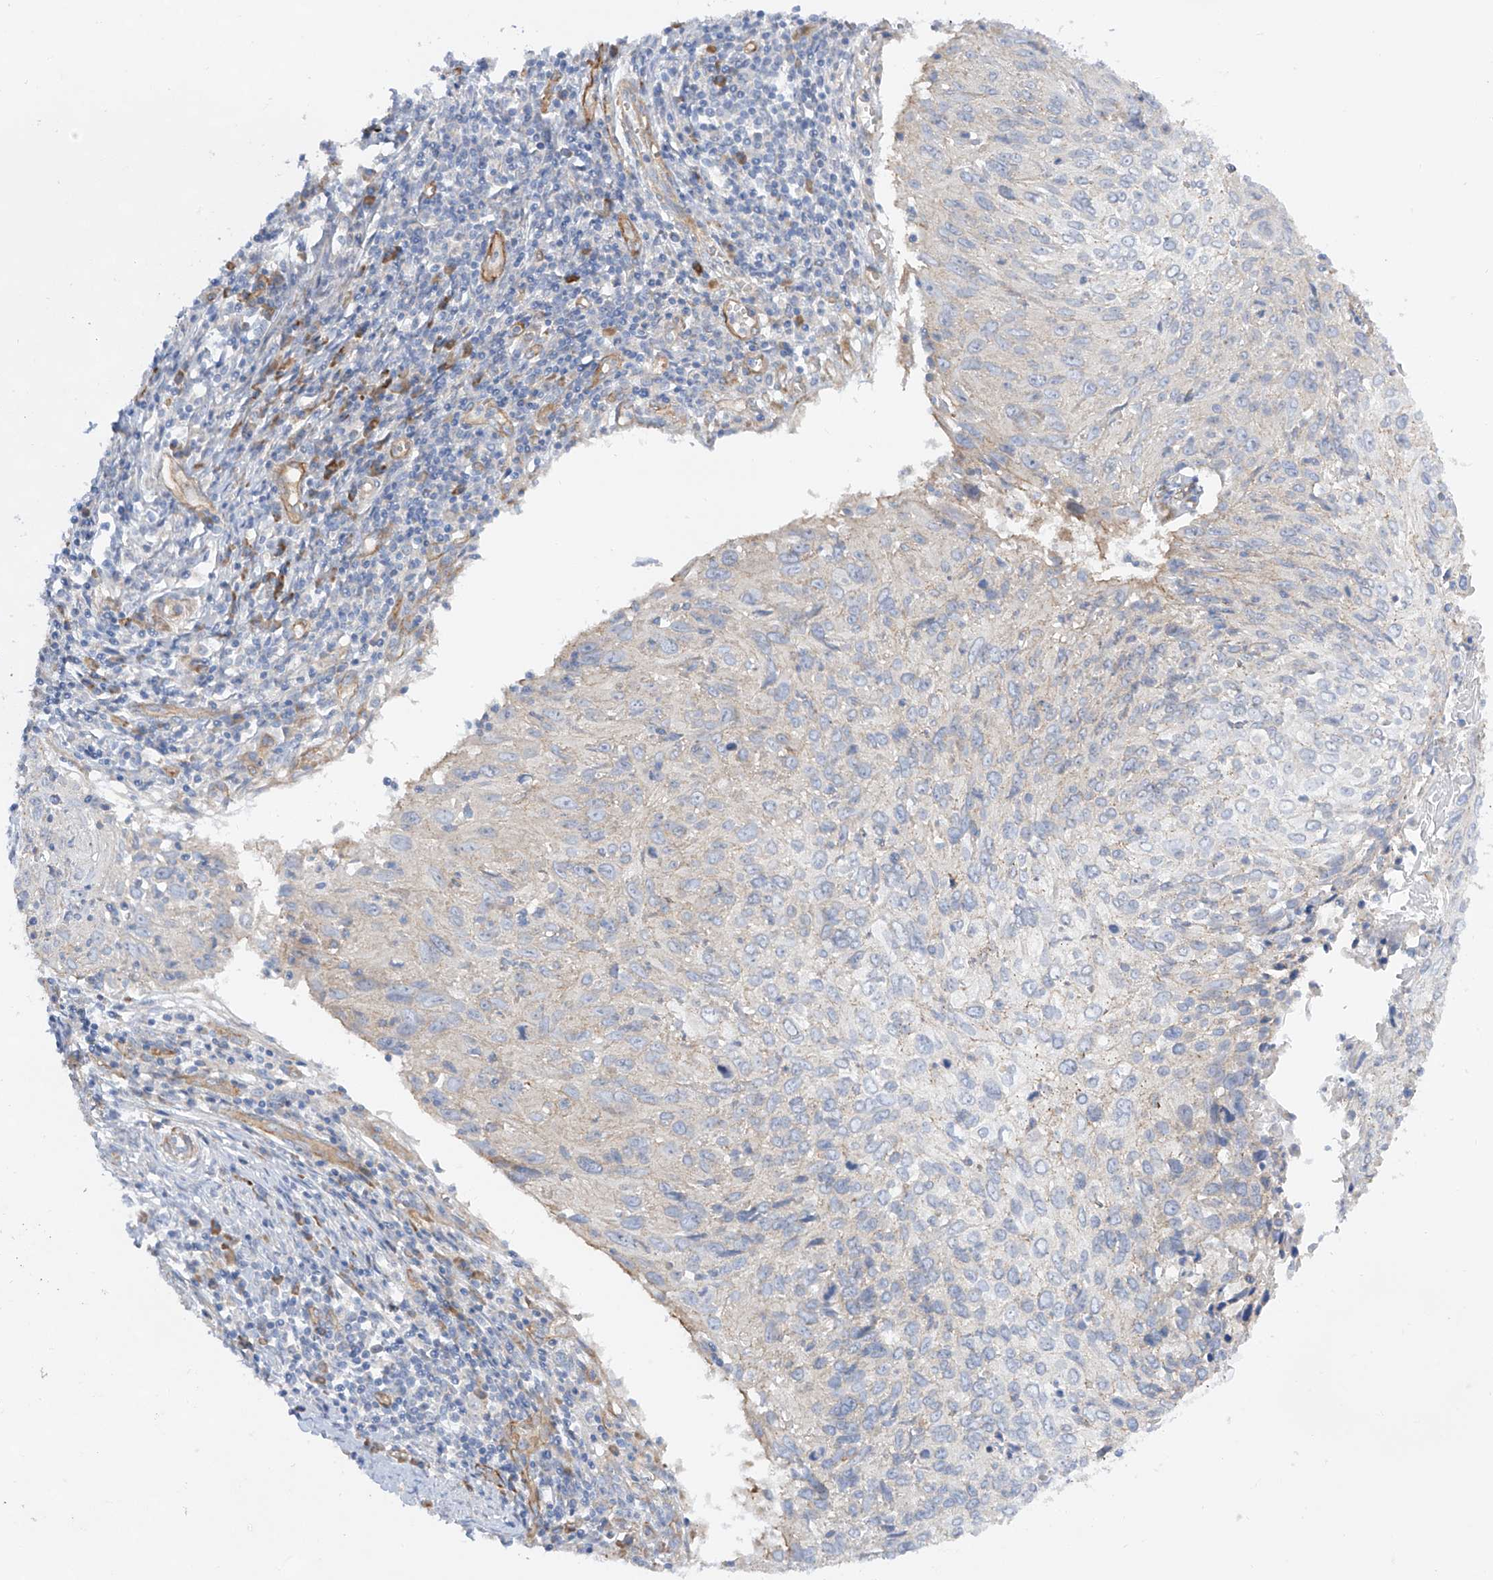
{"staining": {"intensity": "negative", "quantity": "none", "location": "none"}, "tissue": "cervical cancer", "cell_type": "Tumor cells", "image_type": "cancer", "snomed": [{"axis": "morphology", "description": "Squamous cell carcinoma, NOS"}, {"axis": "topography", "description": "Cervix"}], "caption": "Histopathology image shows no significant protein expression in tumor cells of squamous cell carcinoma (cervical).", "gene": "LCA5", "patient": {"sex": "female", "age": 51}}